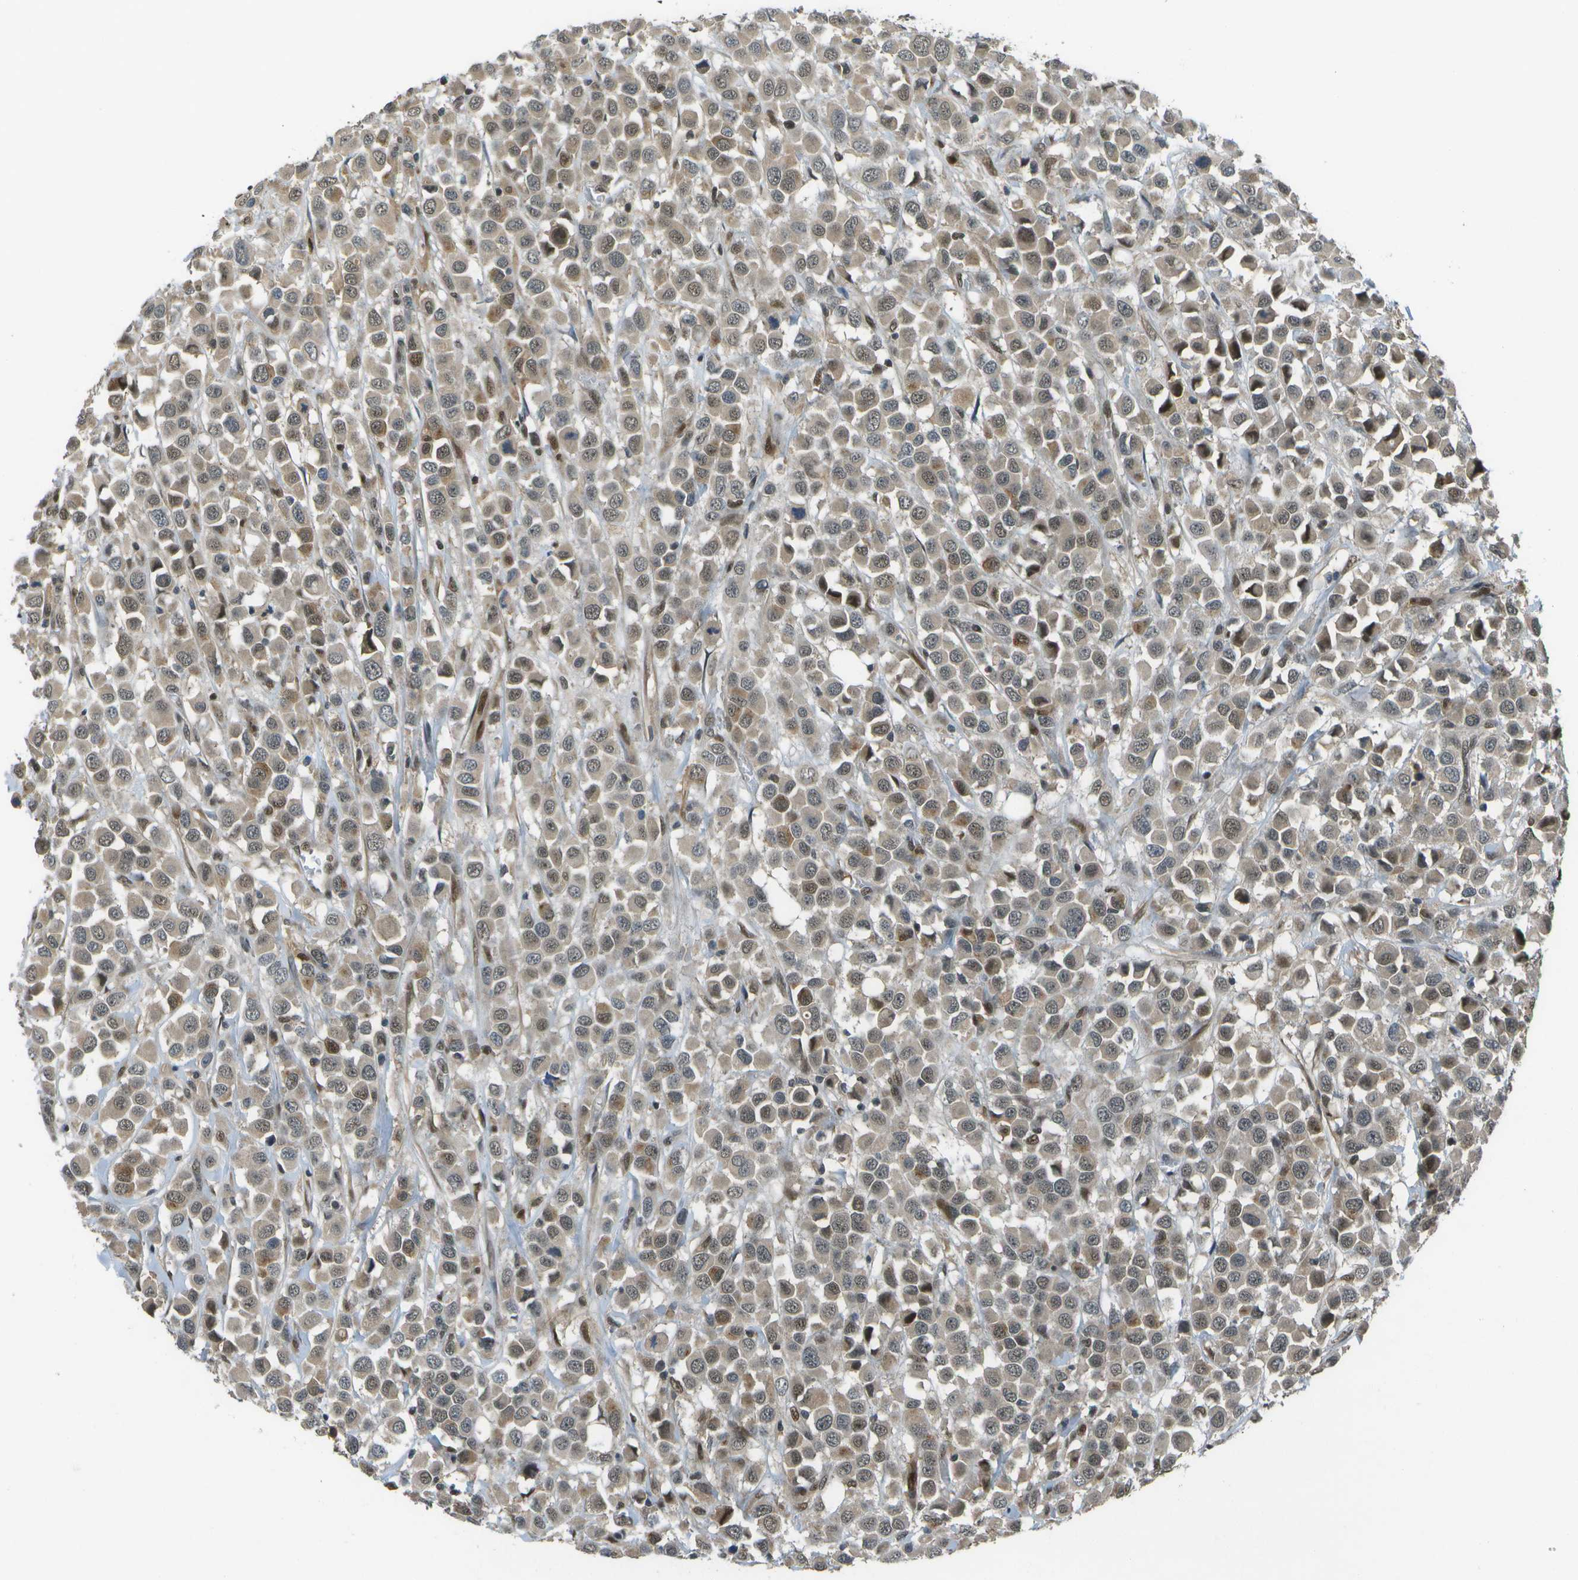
{"staining": {"intensity": "weak", "quantity": ">75%", "location": "cytoplasmic/membranous,nuclear"}, "tissue": "breast cancer", "cell_type": "Tumor cells", "image_type": "cancer", "snomed": [{"axis": "morphology", "description": "Duct carcinoma"}, {"axis": "topography", "description": "Breast"}], "caption": "Immunohistochemistry (IHC) of human breast cancer reveals low levels of weak cytoplasmic/membranous and nuclear expression in about >75% of tumor cells.", "gene": "GANC", "patient": {"sex": "female", "age": 61}}